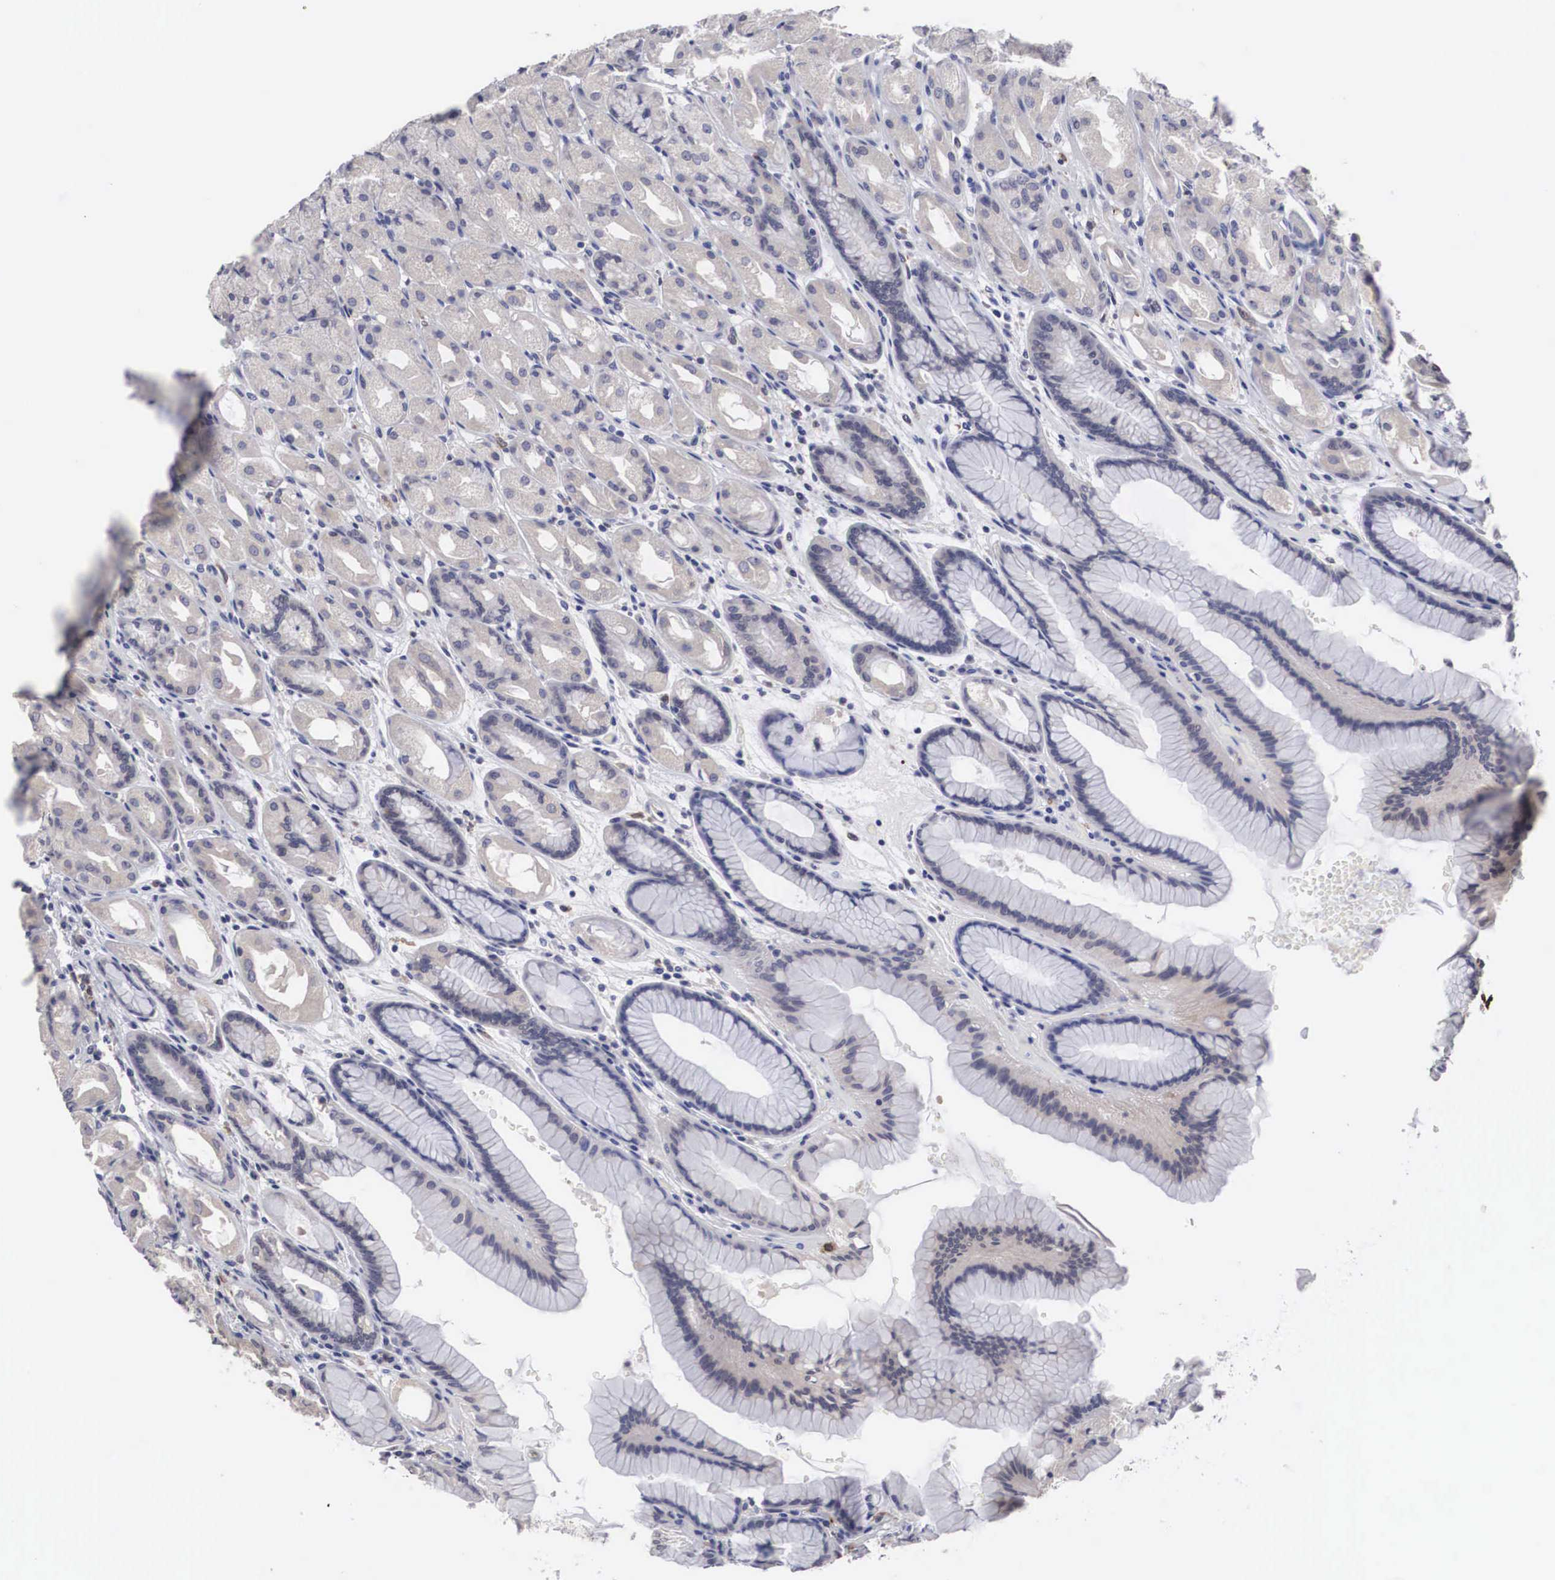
{"staining": {"intensity": "weak", "quantity": "25%-75%", "location": "cytoplasmic/membranous"}, "tissue": "stomach", "cell_type": "Glandular cells", "image_type": "normal", "snomed": [{"axis": "morphology", "description": "Normal tissue, NOS"}, {"axis": "topography", "description": "Stomach, upper"}], "caption": "Stomach stained with a protein marker demonstrates weak staining in glandular cells.", "gene": "HMOX1", "patient": {"sex": "female", "age": 75}}